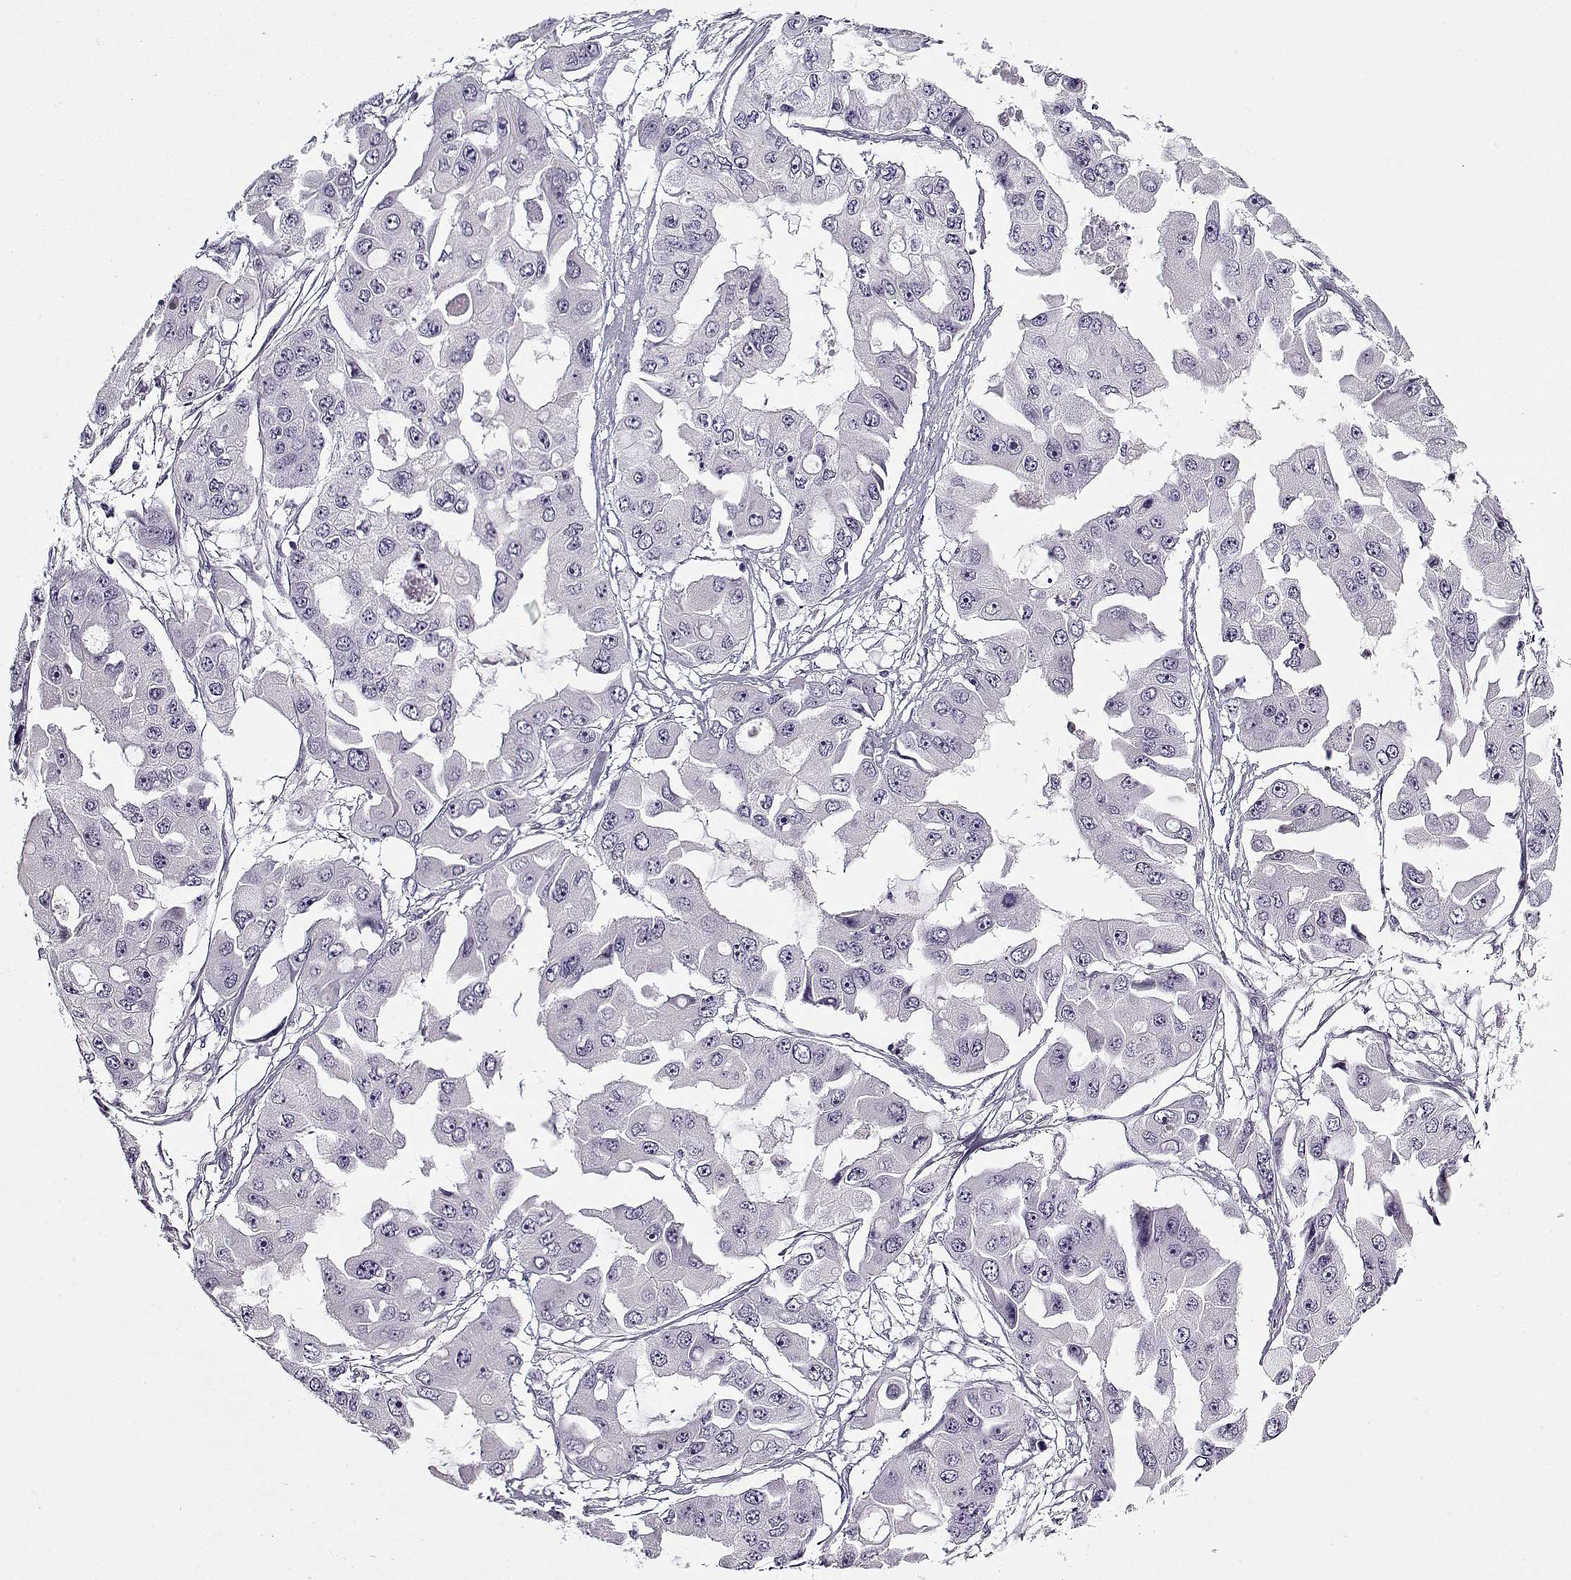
{"staining": {"intensity": "negative", "quantity": "none", "location": "none"}, "tissue": "ovarian cancer", "cell_type": "Tumor cells", "image_type": "cancer", "snomed": [{"axis": "morphology", "description": "Cystadenocarcinoma, serous, NOS"}, {"axis": "topography", "description": "Ovary"}], "caption": "Immunohistochemical staining of ovarian cancer (serous cystadenocarcinoma) demonstrates no significant positivity in tumor cells.", "gene": "CCDC136", "patient": {"sex": "female", "age": 56}}